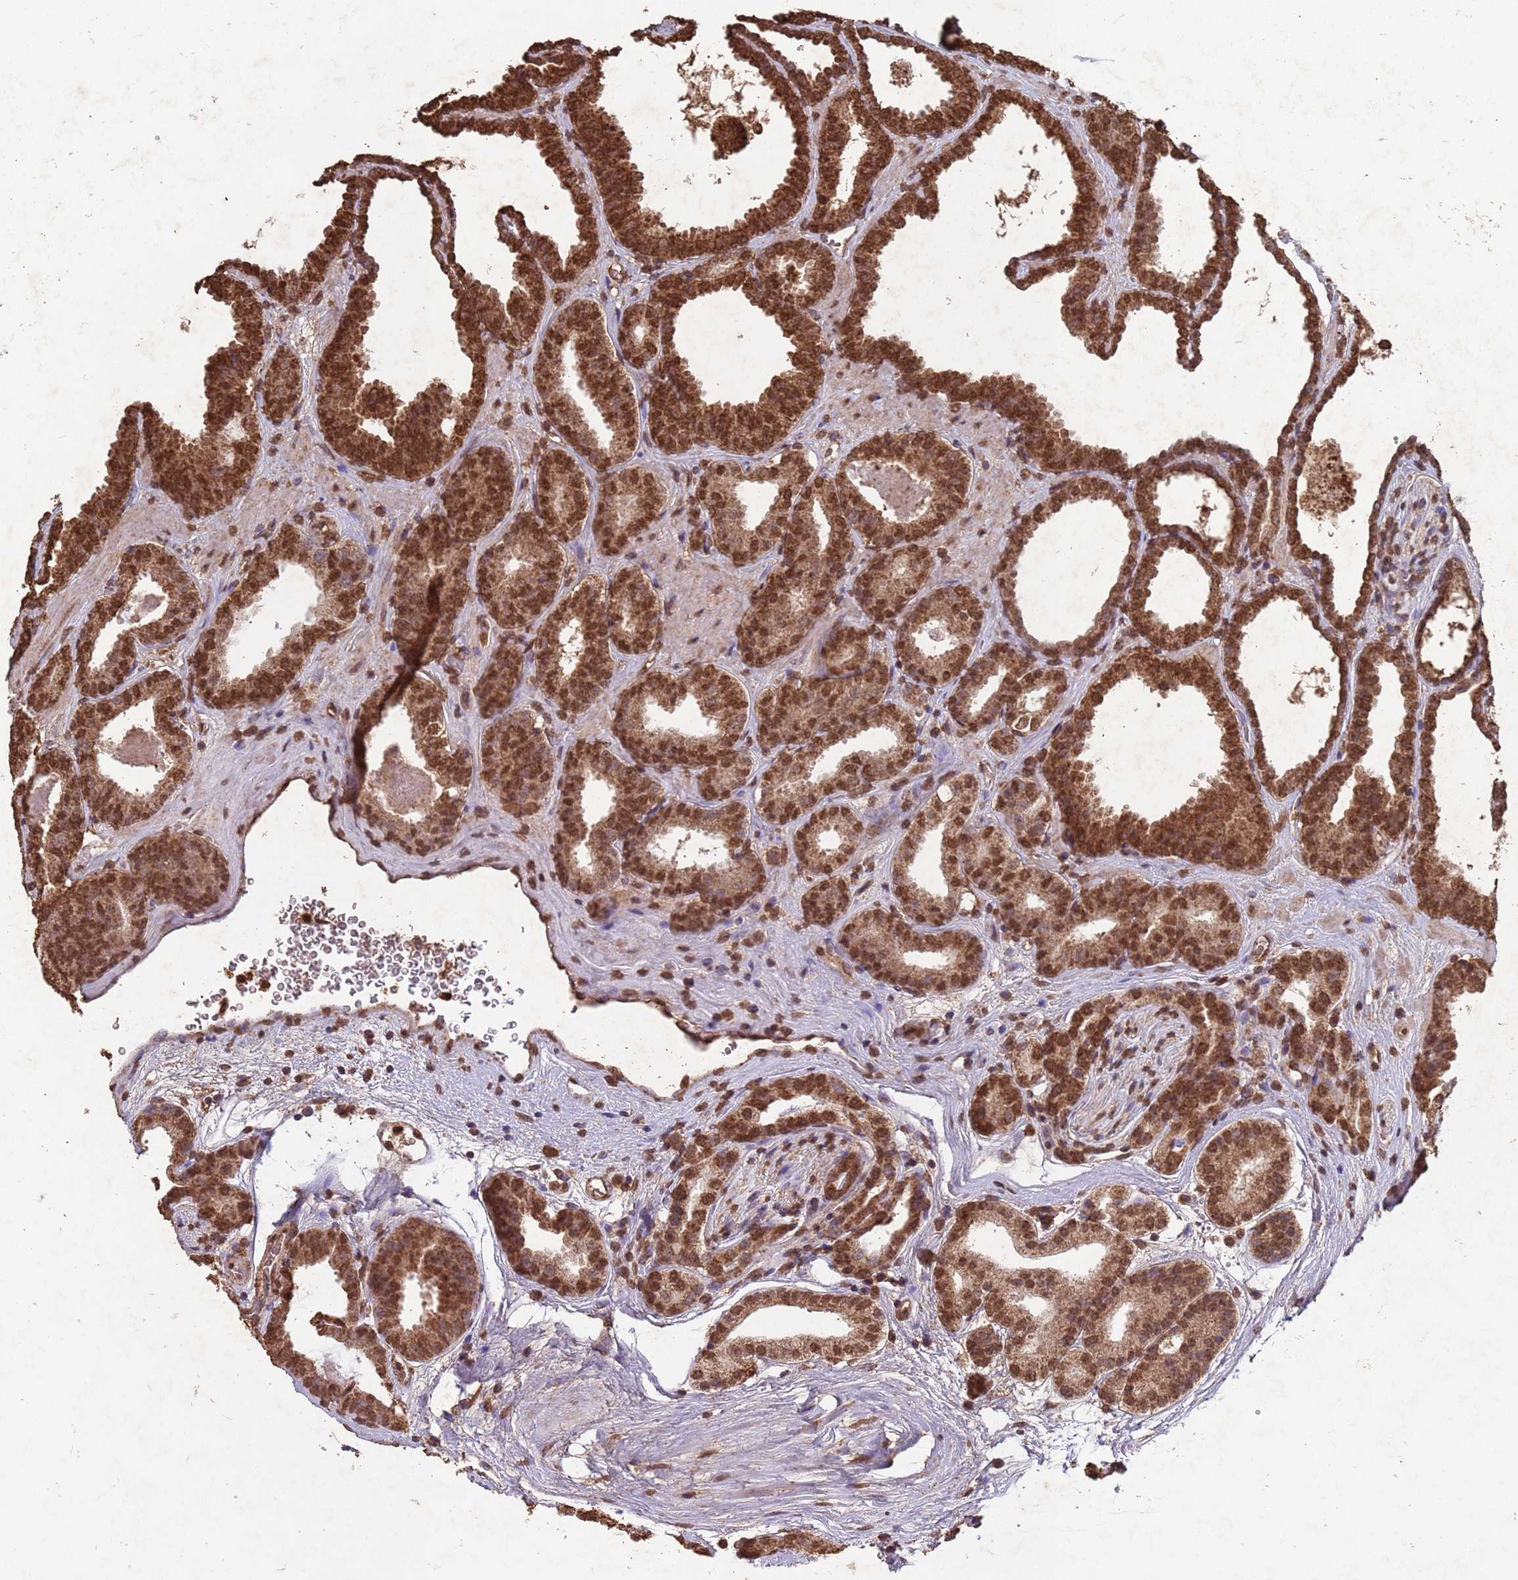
{"staining": {"intensity": "moderate", "quantity": ">75%", "location": "cytoplasmic/membranous,nuclear"}, "tissue": "prostate cancer", "cell_type": "Tumor cells", "image_type": "cancer", "snomed": [{"axis": "morphology", "description": "Adenocarcinoma, High grade"}, {"axis": "topography", "description": "Prostate"}], "caption": "This histopathology image exhibits IHC staining of human prostate cancer (high-grade adenocarcinoma), with medium moderate cytoplasmic/membranous and nuclear expression in about >75% of tumor cells.", "gene": "HDAC10", "patient": {"sex": "male", "age": 72}}